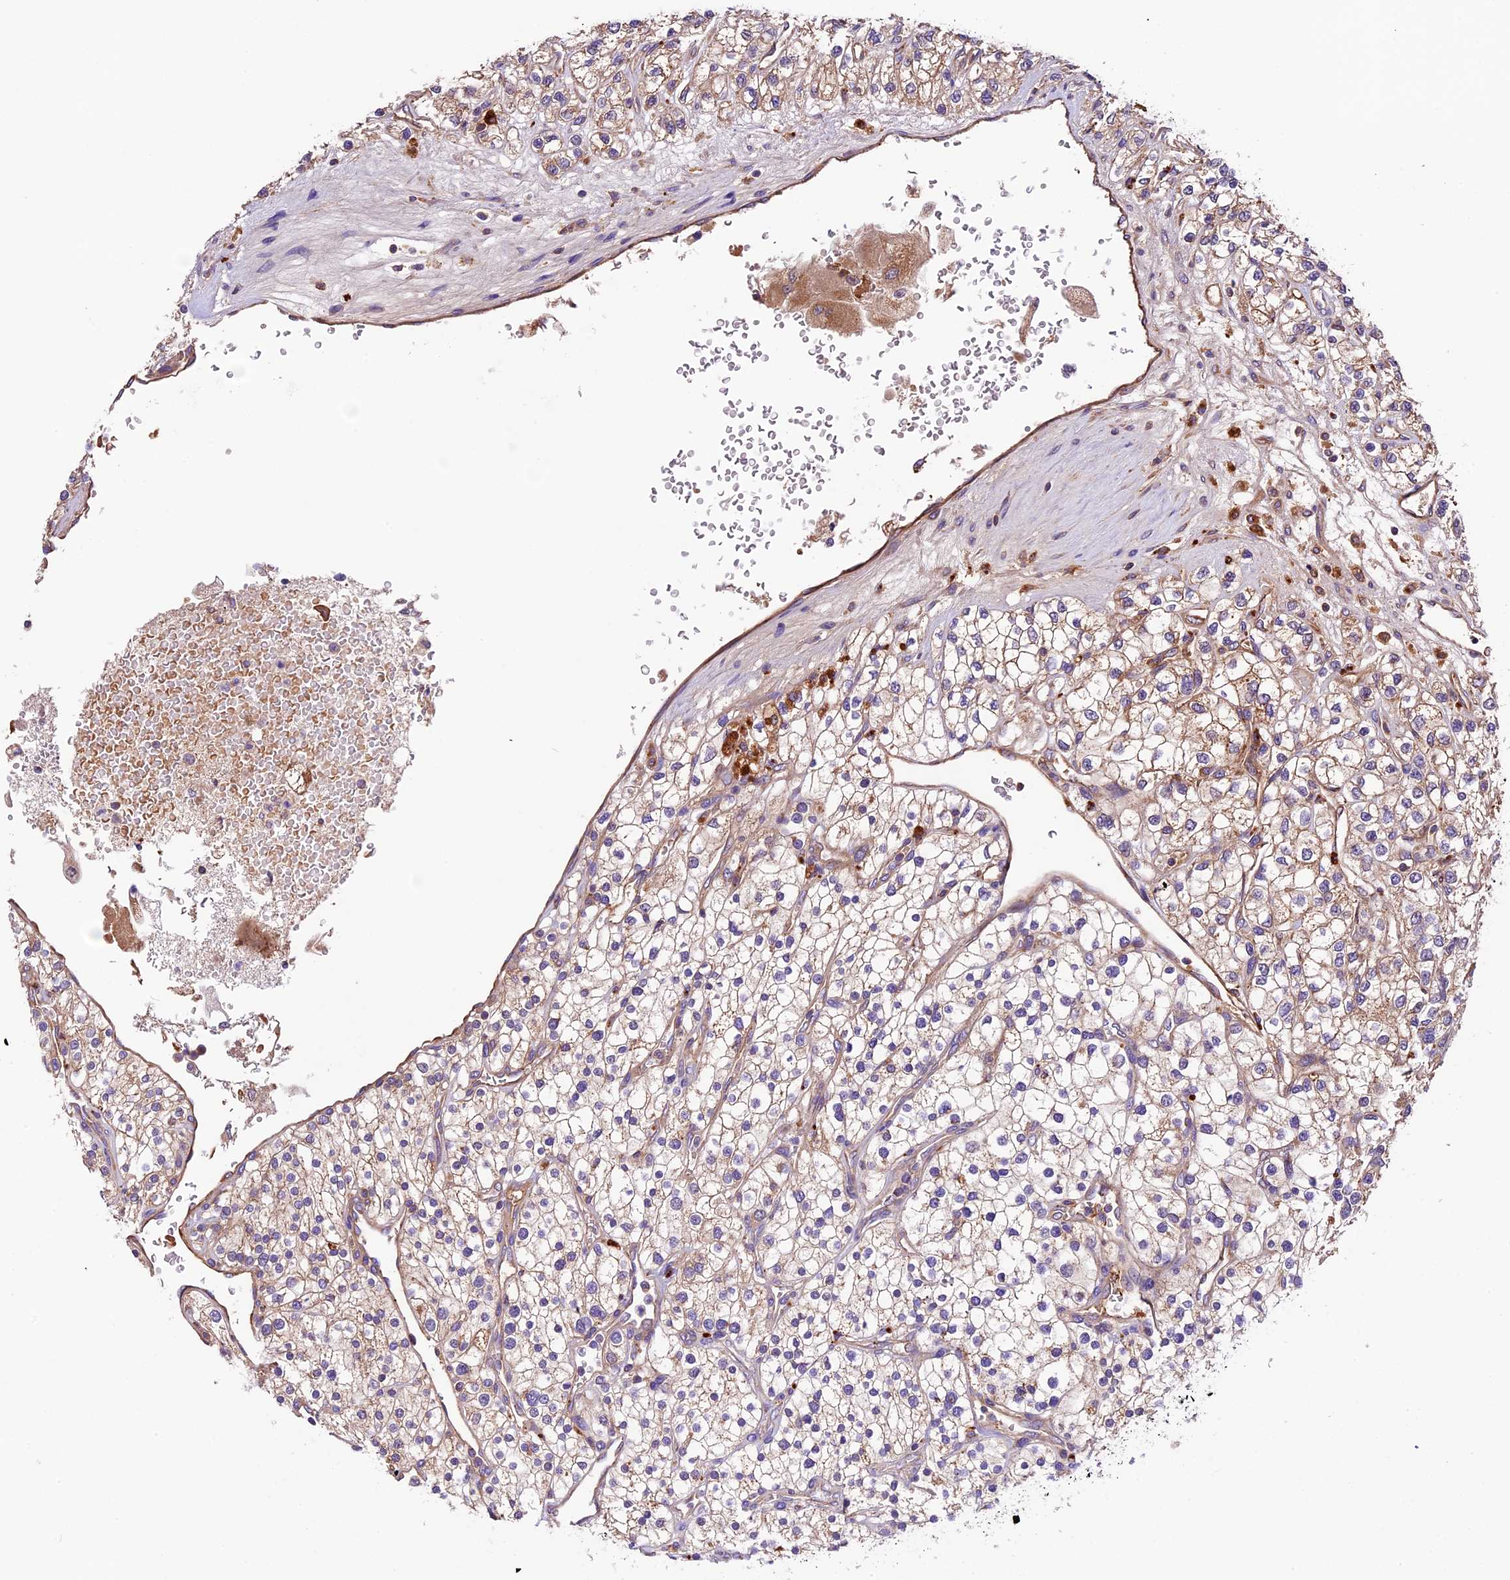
{"staining": {"intensity": "moderate", "quantity": ">75%", "location": "cytoplasmic/membranous"}, "tissue": "renal cancer", "cell_type": "Tumor cells", "image_type": "cancer", "snomed": [{"axis": "morphology", "description": "Adenocarcinoma, NOS"}, {"axis": "topography", "description": "Kidney"}], "caption": "Immunohistochemical staining of human renal adenocarcinoma exhibits moderate cytoplasmic/membranous protein positivity in approximately >75% of tumor cells. Using DAB (brown) and hematoxylin (blue) stains, captured at high magnification using brightfield microscopy.", "gene": "METTL22", "patient": {"sex": "male", "age": 80}}